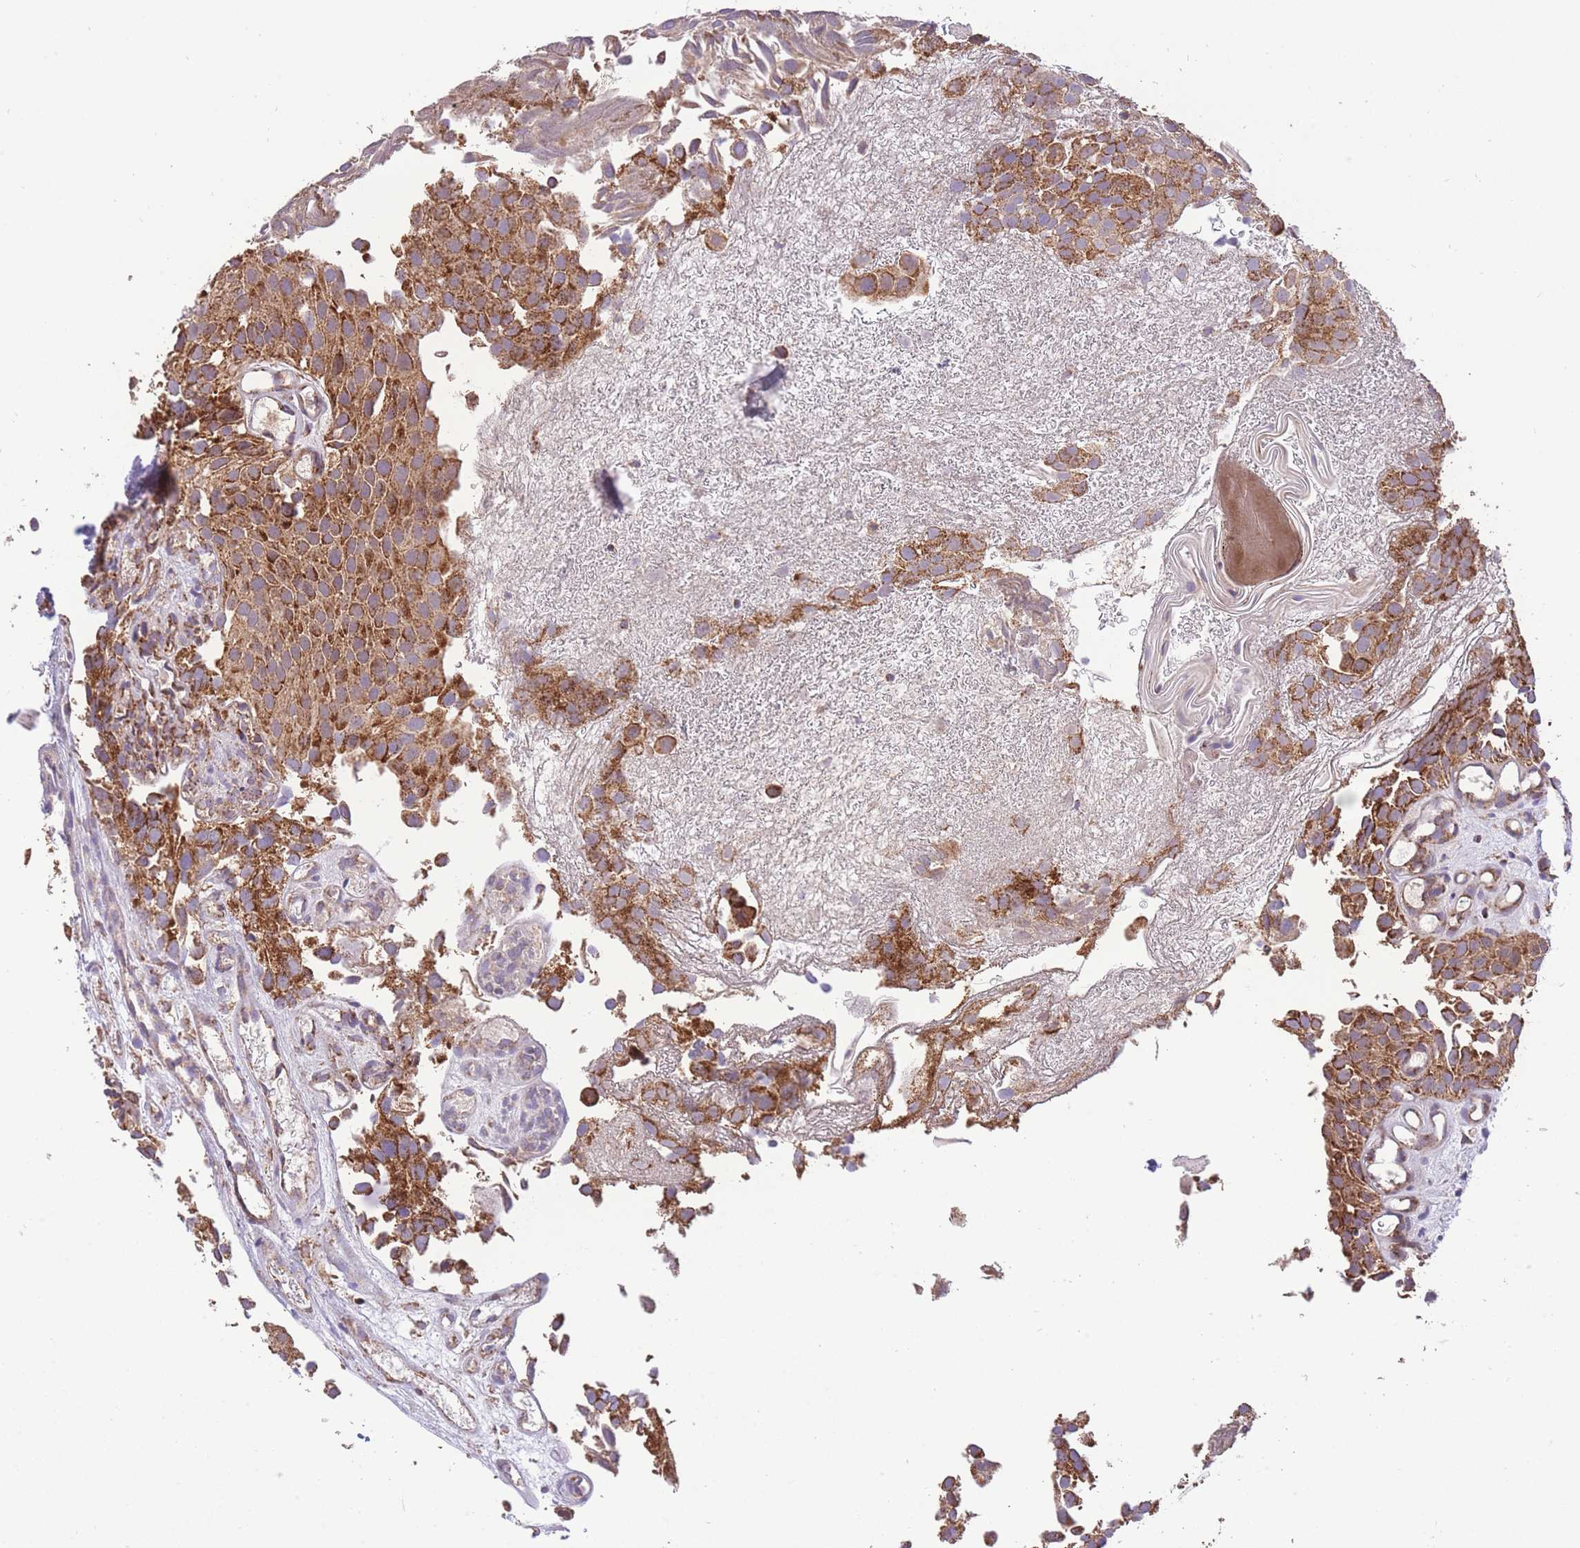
{"staining": {"intensity": "strong", "quantity": ">75%", "location": "cytoplasmic/membranous"}, "tissue": "urothelial cancer", "cell_type": "Tumor cells", "image_type": "cancer", "snomed": [{"axis": "morphology", "description": "Urothelial carcinoma, Low grade"}, {"axis": "topography", "description": "Urinary bladder"}], "caption": "Strong cytoplasmic/membranous positivity is appreciated in approximately >75% of tumor cells in urothelial cancer.", "gene": "PREP", "patient": {"sex": "male", "age": 88}}